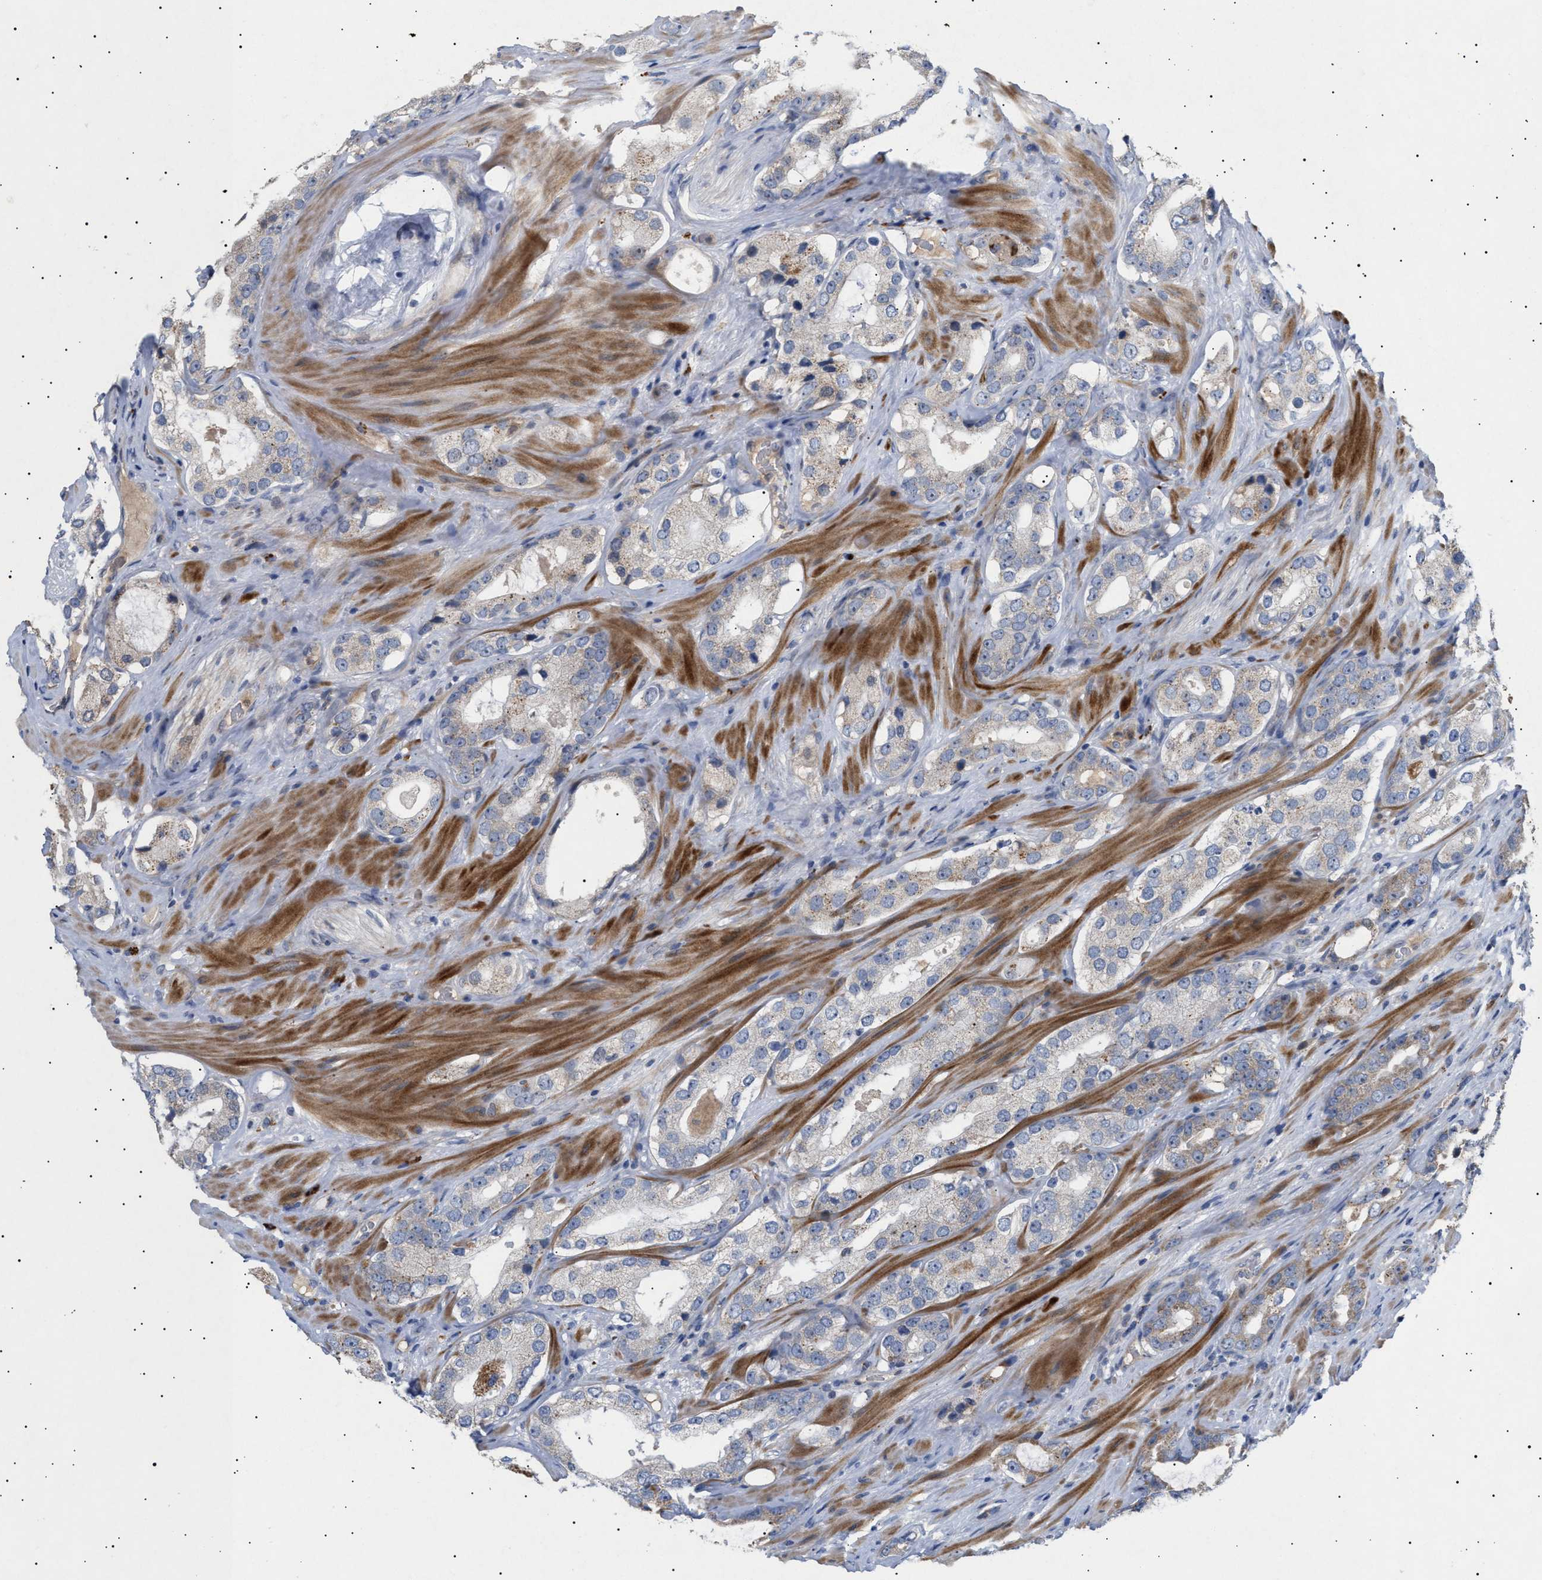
{"staining": {"intensity": "weak", "quantity": "<25%", "location": "cytoplasmic/membranous"}, "tissue": "prostate cancer", "cell_type": "Tumor cells", "image_type": "cancer", "snomed": [{"axis": "morphology", "description": "Adenocarcinoma, High grade"}, {"axis": "topography", "description": "Prostate"}], "caption": "Immunohistochemical staining of human prostate cancer displays no significant staining in tumor cells. (Stains: DAB (3,3'-diaminobenzidine) IHC with hematoxylin counter stain, Microscopy: brightfield microscopy at high magnification).", "gene": "SIRT5", "patient": {"sex": "male", "age": 63}}